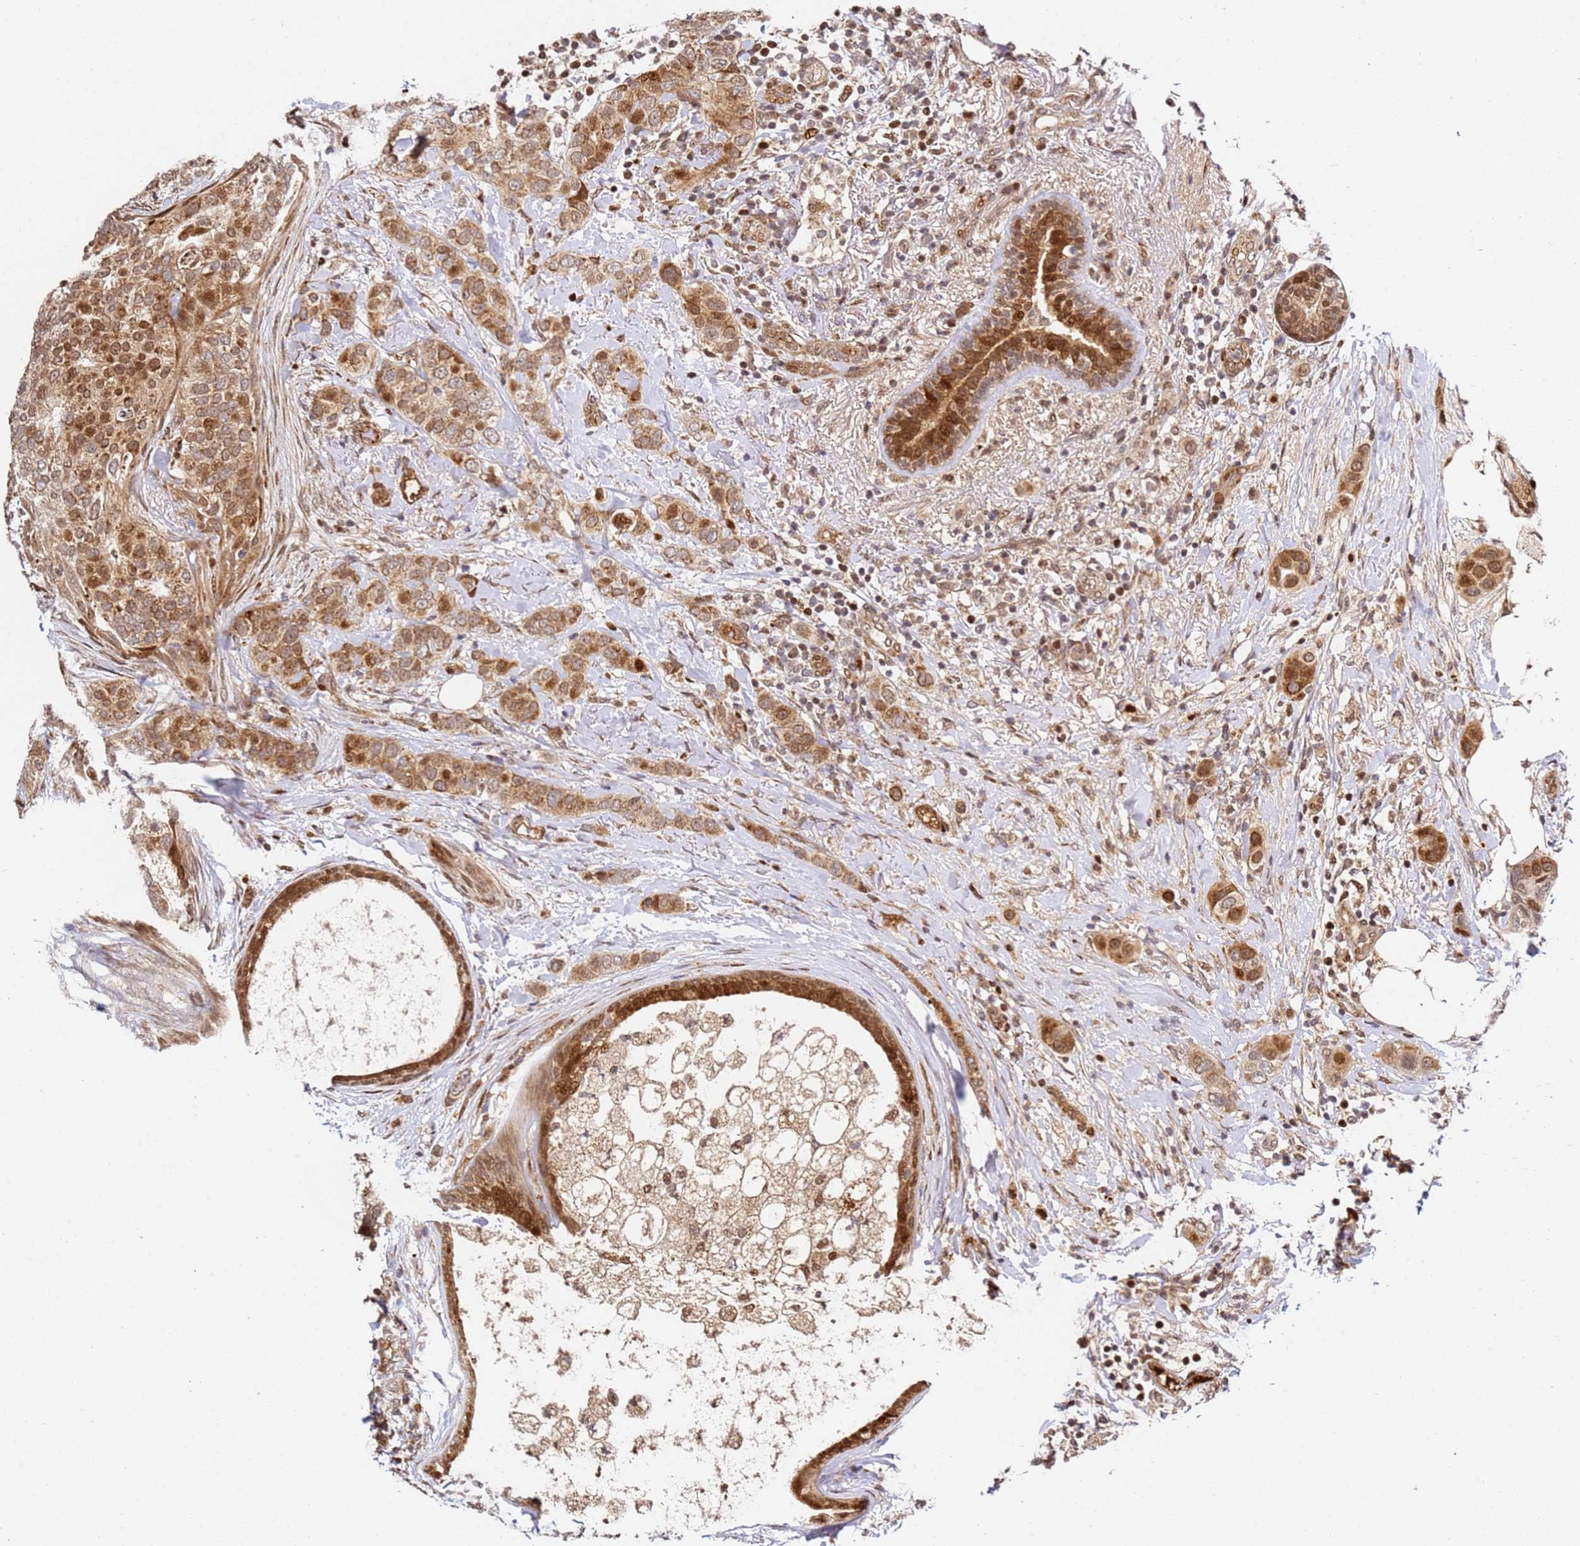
{"staining": {"intensity": "moderate", "quantity": ">75%", "location": "cytoplasmic/membranous,nuclear"}, "tissue": "breast cancer", "cell_type": "Tumor cells", "image_type": "cancer", "snomed": [{"axis": "morphology", "description": "Lobular carcinoma"}, {"axis": "topography", "description": "Breast"}], "caption": "High-magnification brightfield microscopy of lobular carcinoma (breast) stained with DAB (3,3'-diaminobenzidine) (brown) and counterstained with hematoxylin (blue). tumor cells exhibit moderate cytoplasmic/membranous and nuclear staining is present in approximately>75% of cells.", "gene": "SMOX", "patient": {"sex": "female", "age": 51}}